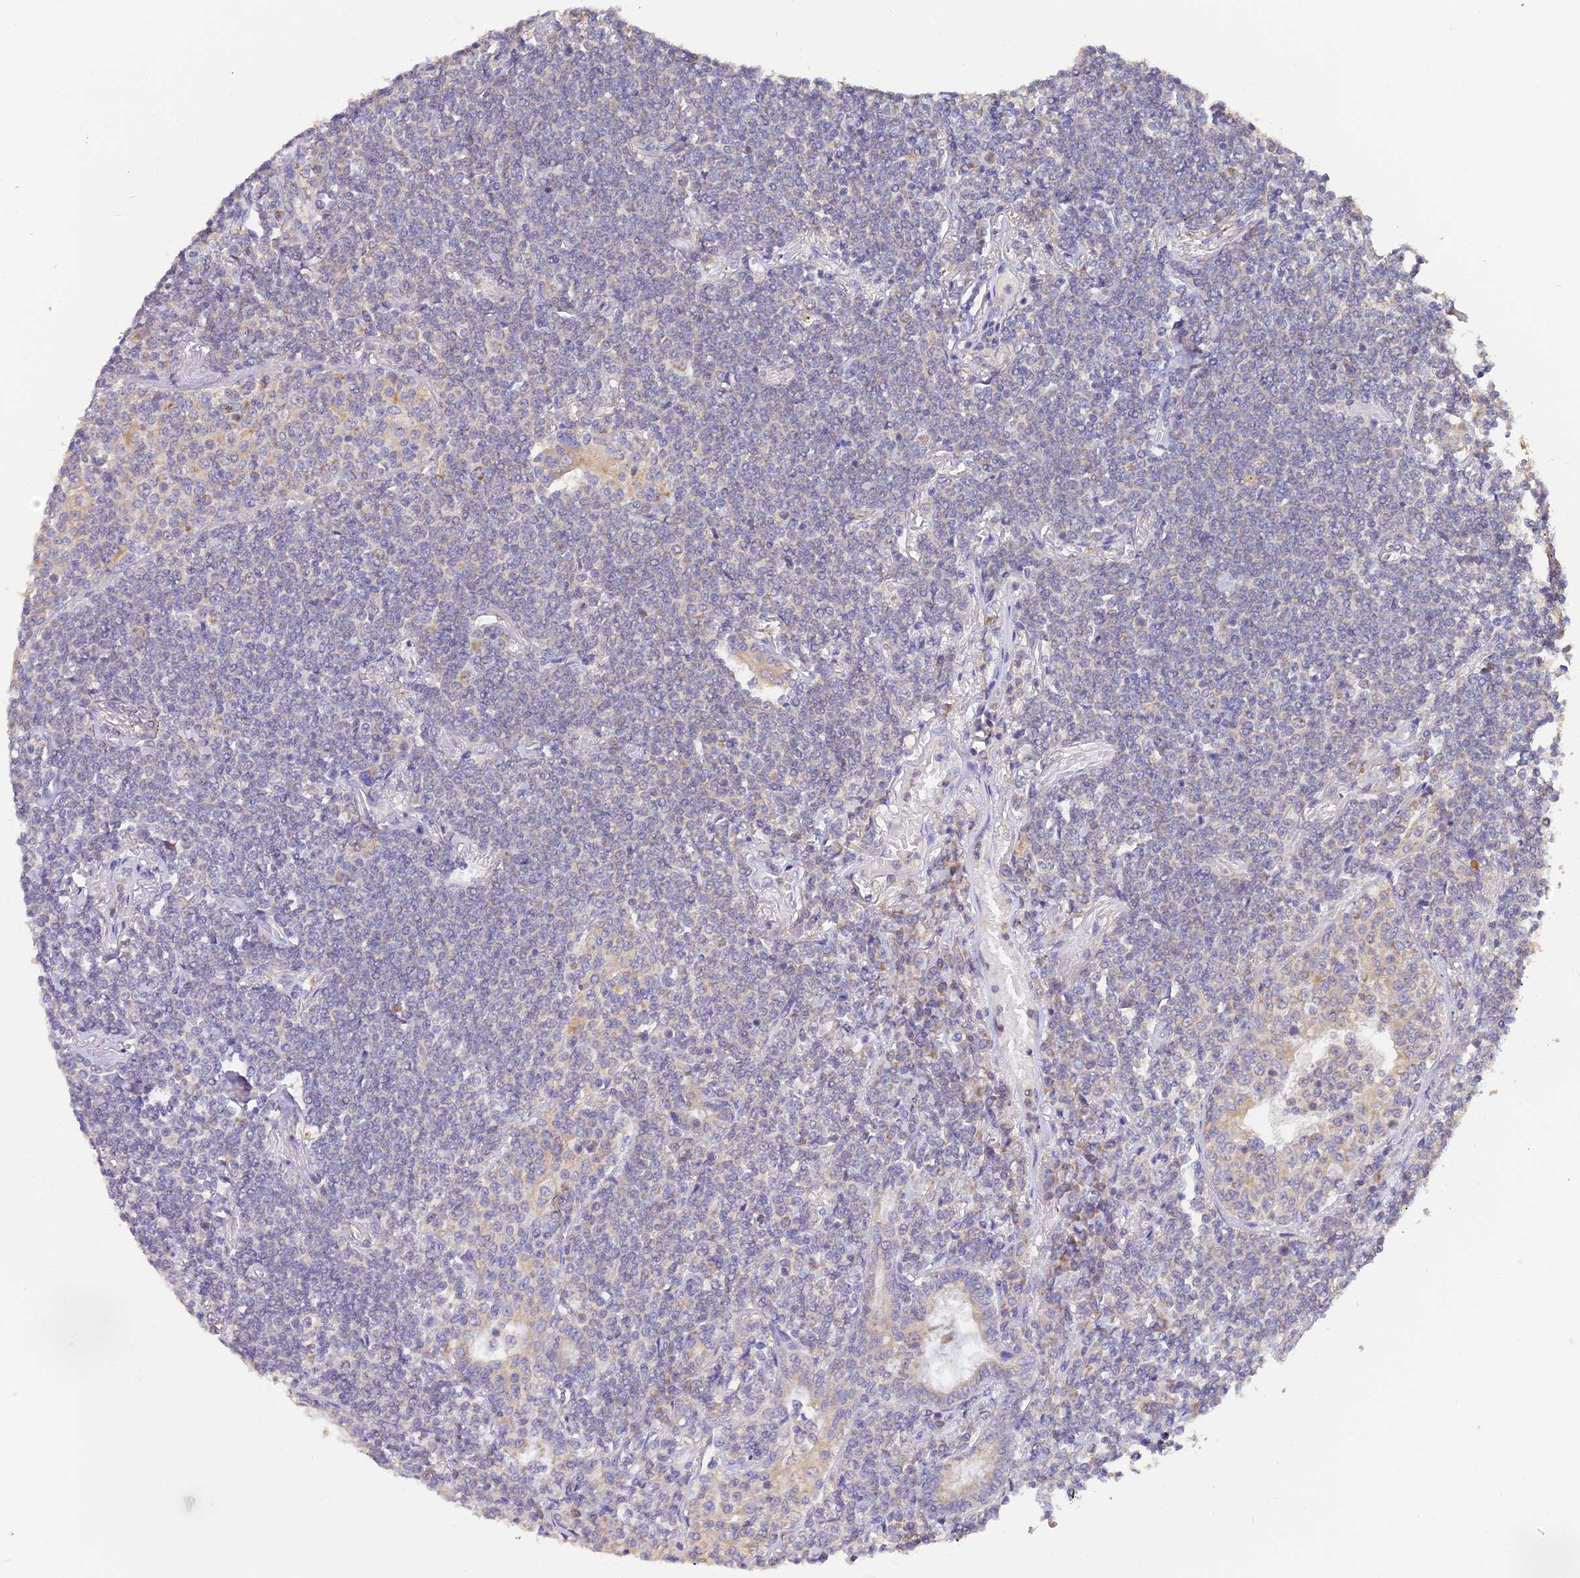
{"staining": {"intensity": "negative", "quantity": "none", "location": "none"}, "tissue": "lymphoma", "cell_type": "Tumor cells", "image_type": "cancer", "snomed": [{"axis": "morphology", "description": "Malignant lymphoma, non-Hodgkin's type, Low grade"}, {"axis": "topography", "description": "Lung"}], "caption": "Protein analysis of malignant lymphoma, non-Hodgkin's type (low-grade) reveals no significant staining in tumor cells.", "gene": "ARL8B", "patient": {"sex": "female", "age": 71}}